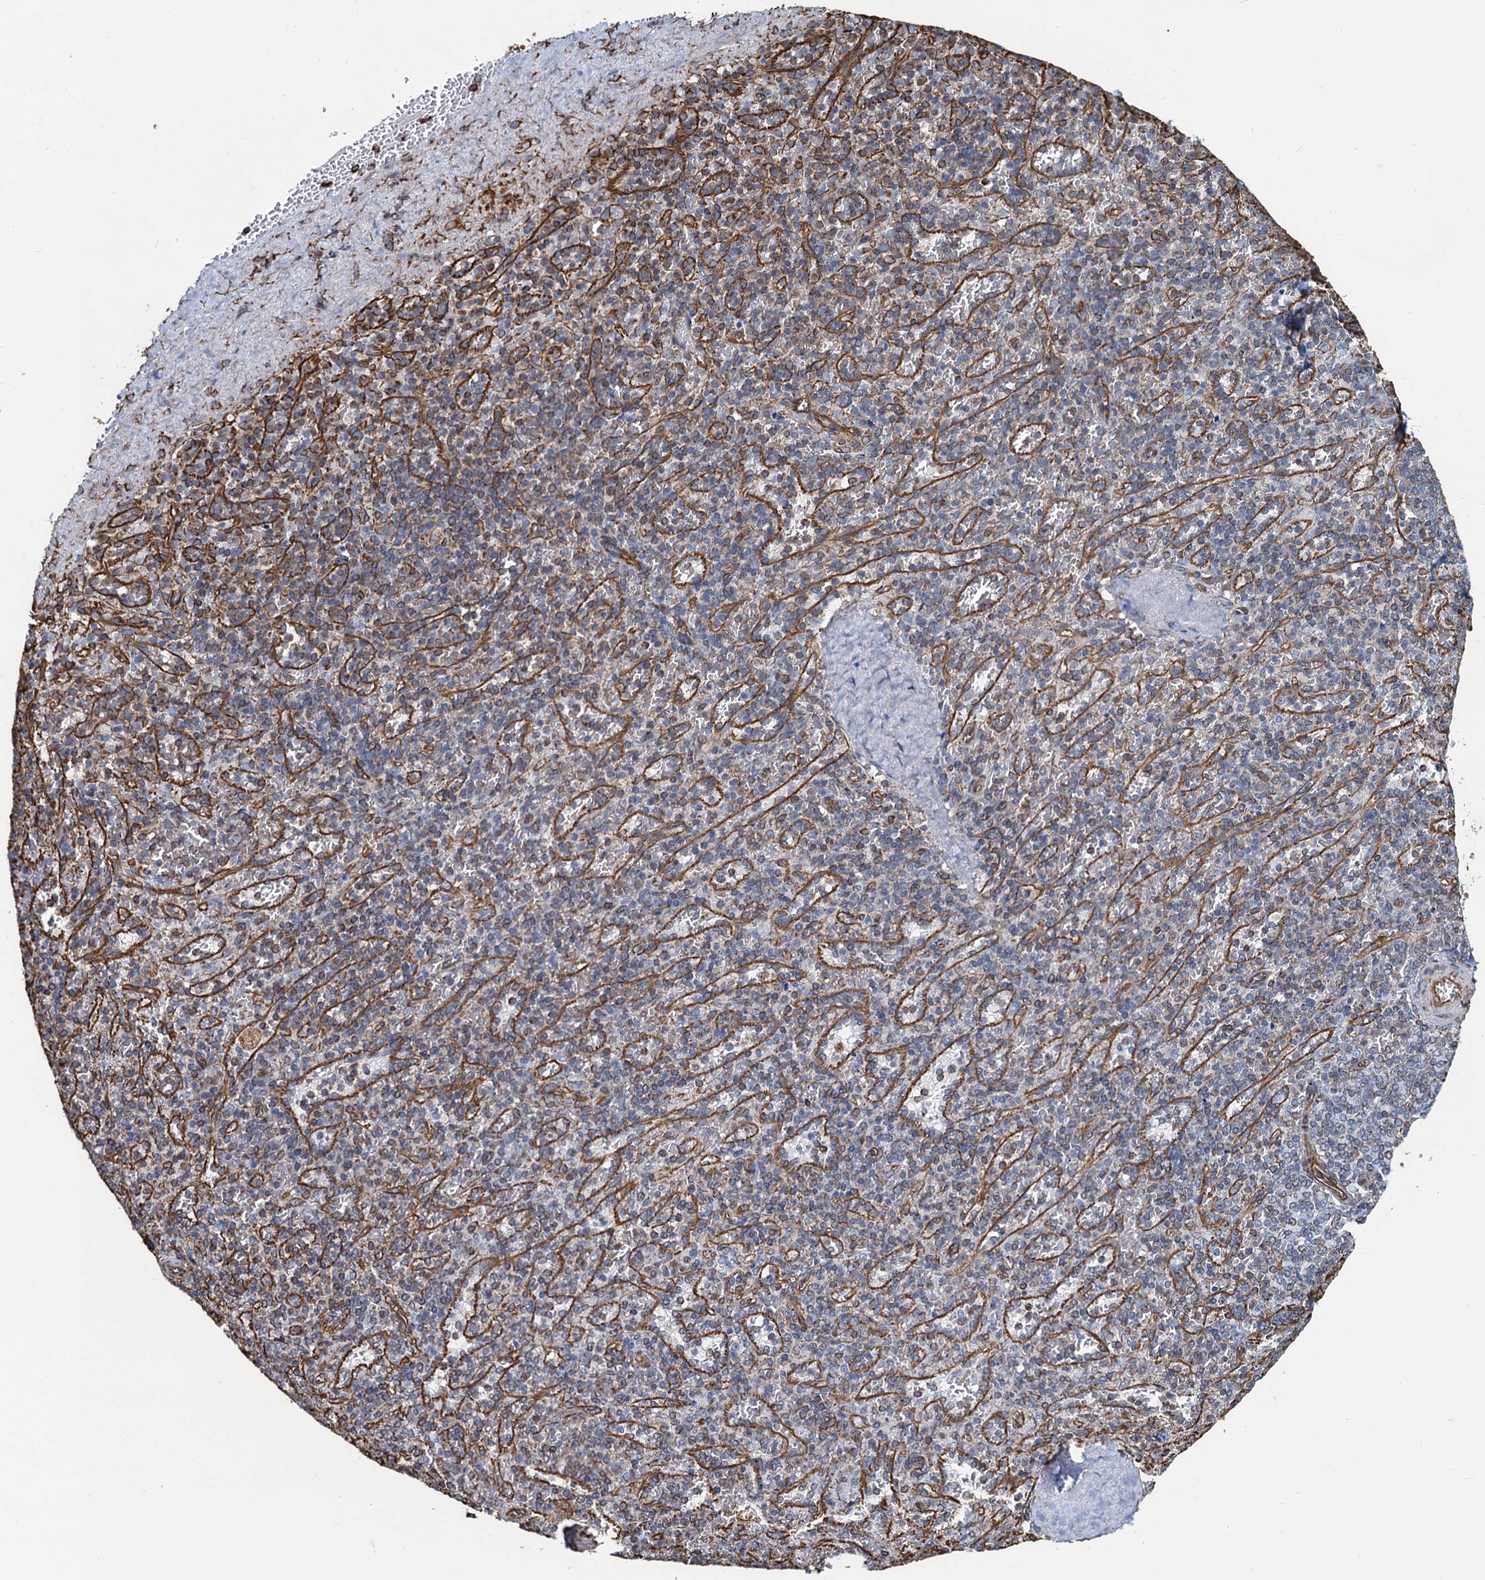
{"staining": {"intensity": "negative", "quantity": "none", "location": "none"}, "tissue": "spleen", "cell_type": "Cells in red pulp", "image_type": "normal", "snomed": [{"axis": "morphology", "description": "Normal tissue, NOS"}, {"axis": "topography", "description": "Spleen"}], "caption": "Histopathology image shows no significant protein positivity in cells in red pulp of unremarkable spleen.", "gene": "PGM2", "patient": {"sex": "male", "age": 82}}